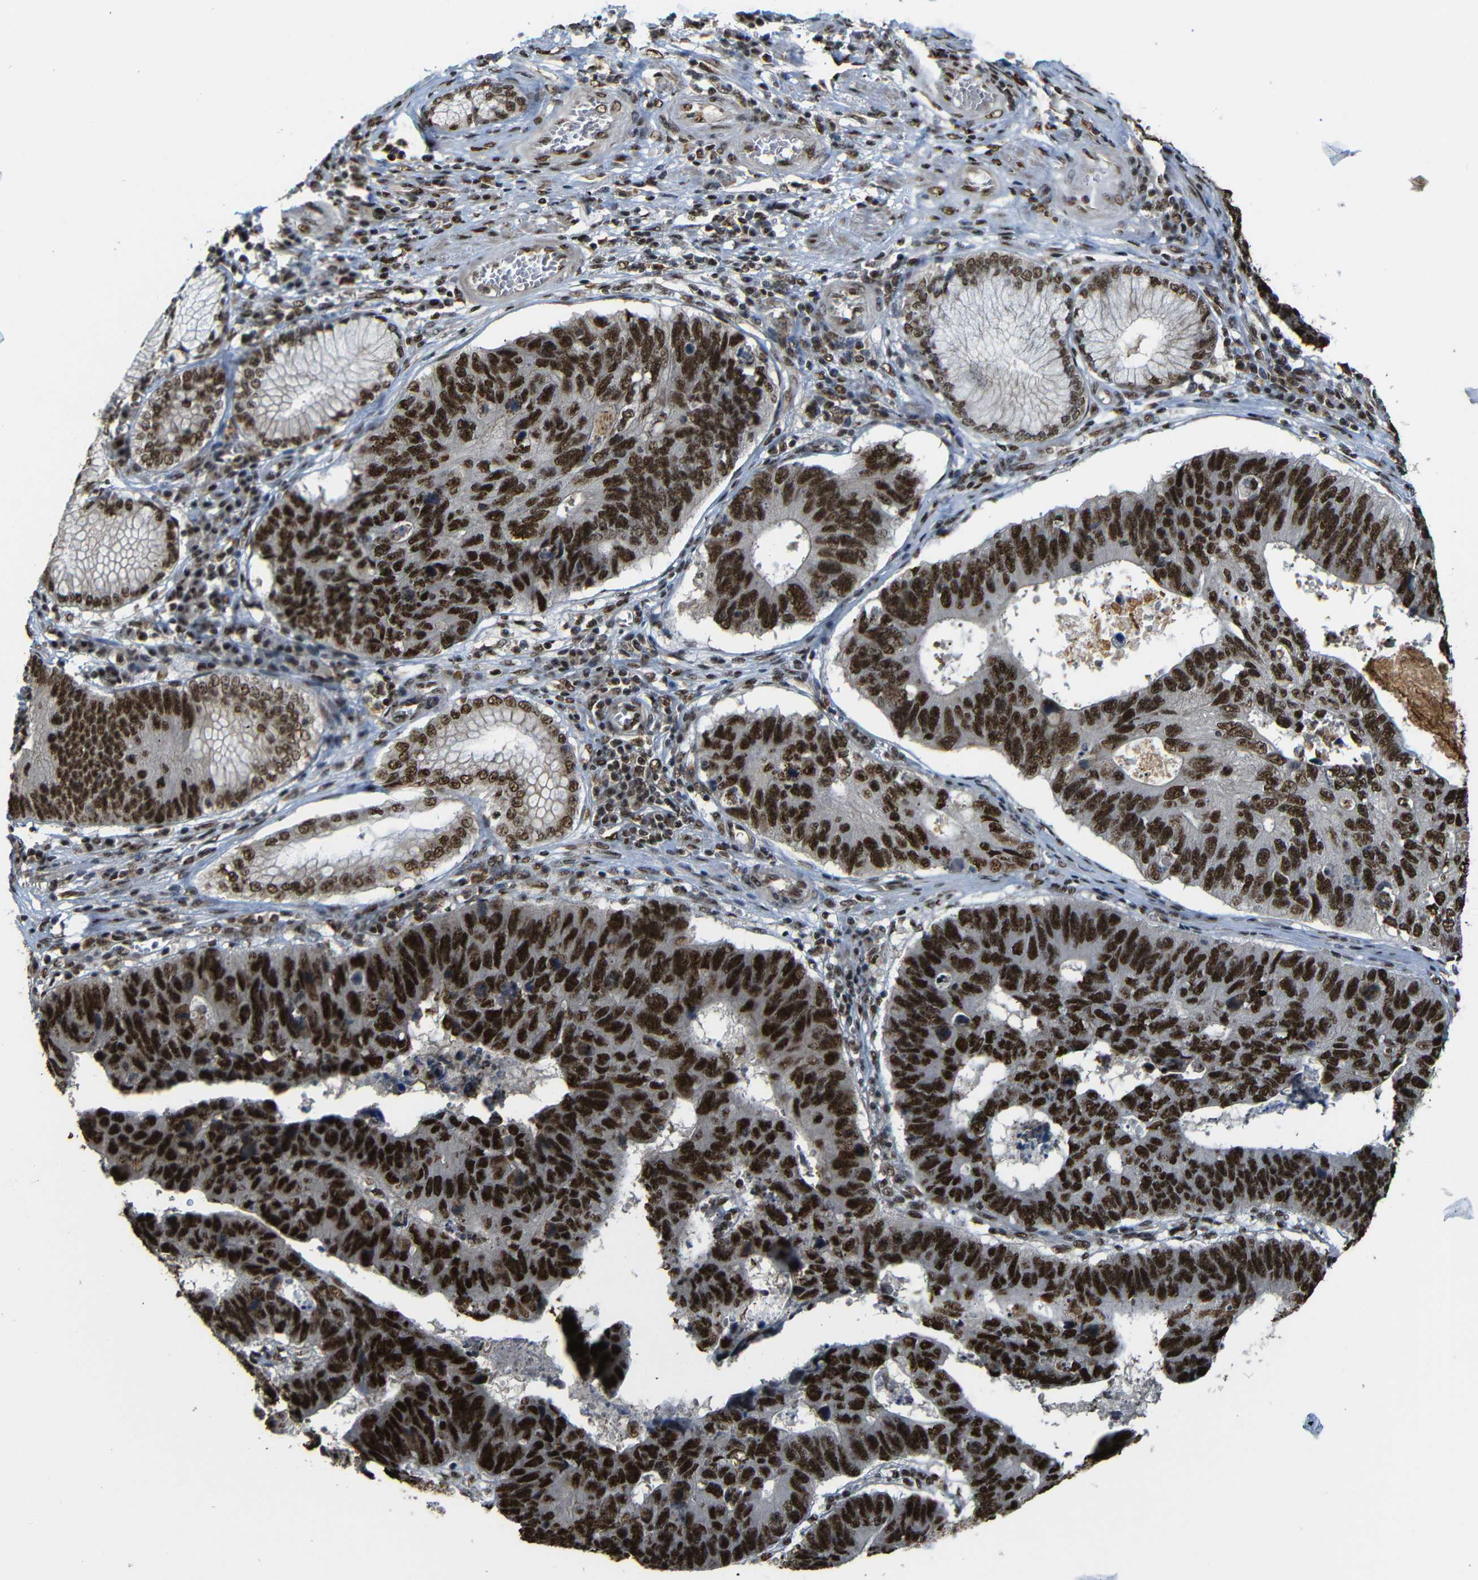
{"staining": {"intensity": "strong", "quantity": ">75%", "location": "cytoplasmic/membranous,nuclear"}, "tissue": "stomach cancer", "cell_type": "Tumor cells", "image_type": "cancer", "snomed": [{"axis": "morphology", "description": "Adenocarcinoma, NOS"}, {"axis": "topography", "description": "Stomach"}], "caption": "Adenocarcinoma (stomach) stained for a protein displays strong cytoplasmic/membranous and nuclear positivity in tumor cells. (Brightfield microscopy of DAB IHC at high magnification).", "gene": "TCF7L2", "patient": {"sex": "male", "age": 59}}